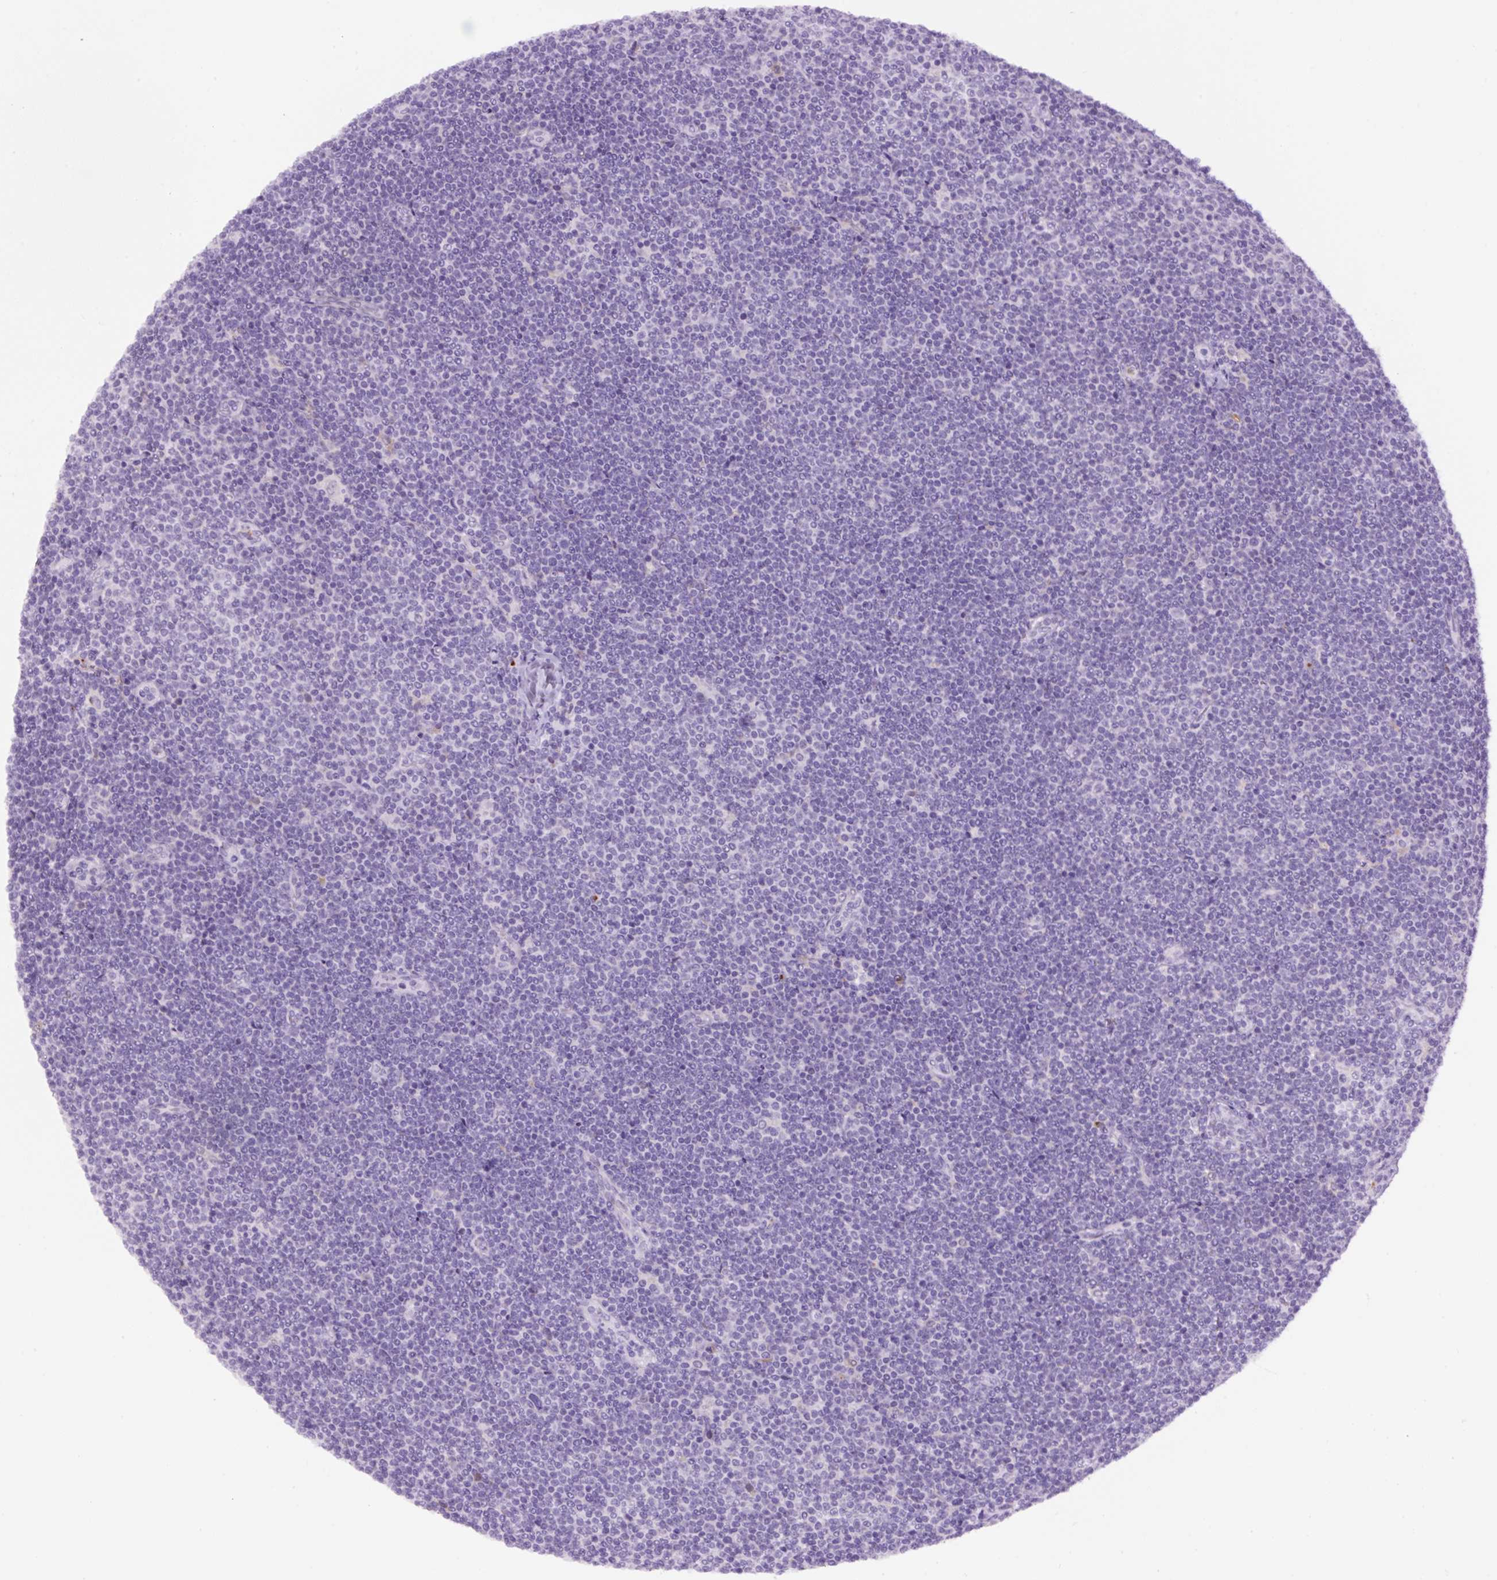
{"staining": {"intensity": "negative", "quantity": "none", "location": "none"}, "tissue": "lymphoma", "cell_type": "Tumor cells", "image_type": "cancer", "snomed": [{"axis": "morphology", "description": "Malignant lymphoma, non-Hodgkin's type, Low grade"}, {"axis": "topography", "description": "Lymph node"}], "caption": "IHC of human malignant lymphoma, non-Hodgkin's type (low-grade) reveals no positivity in tumor cells.", "gene": "MFSD3", "patient": {"sex": "male", "age": 48}}